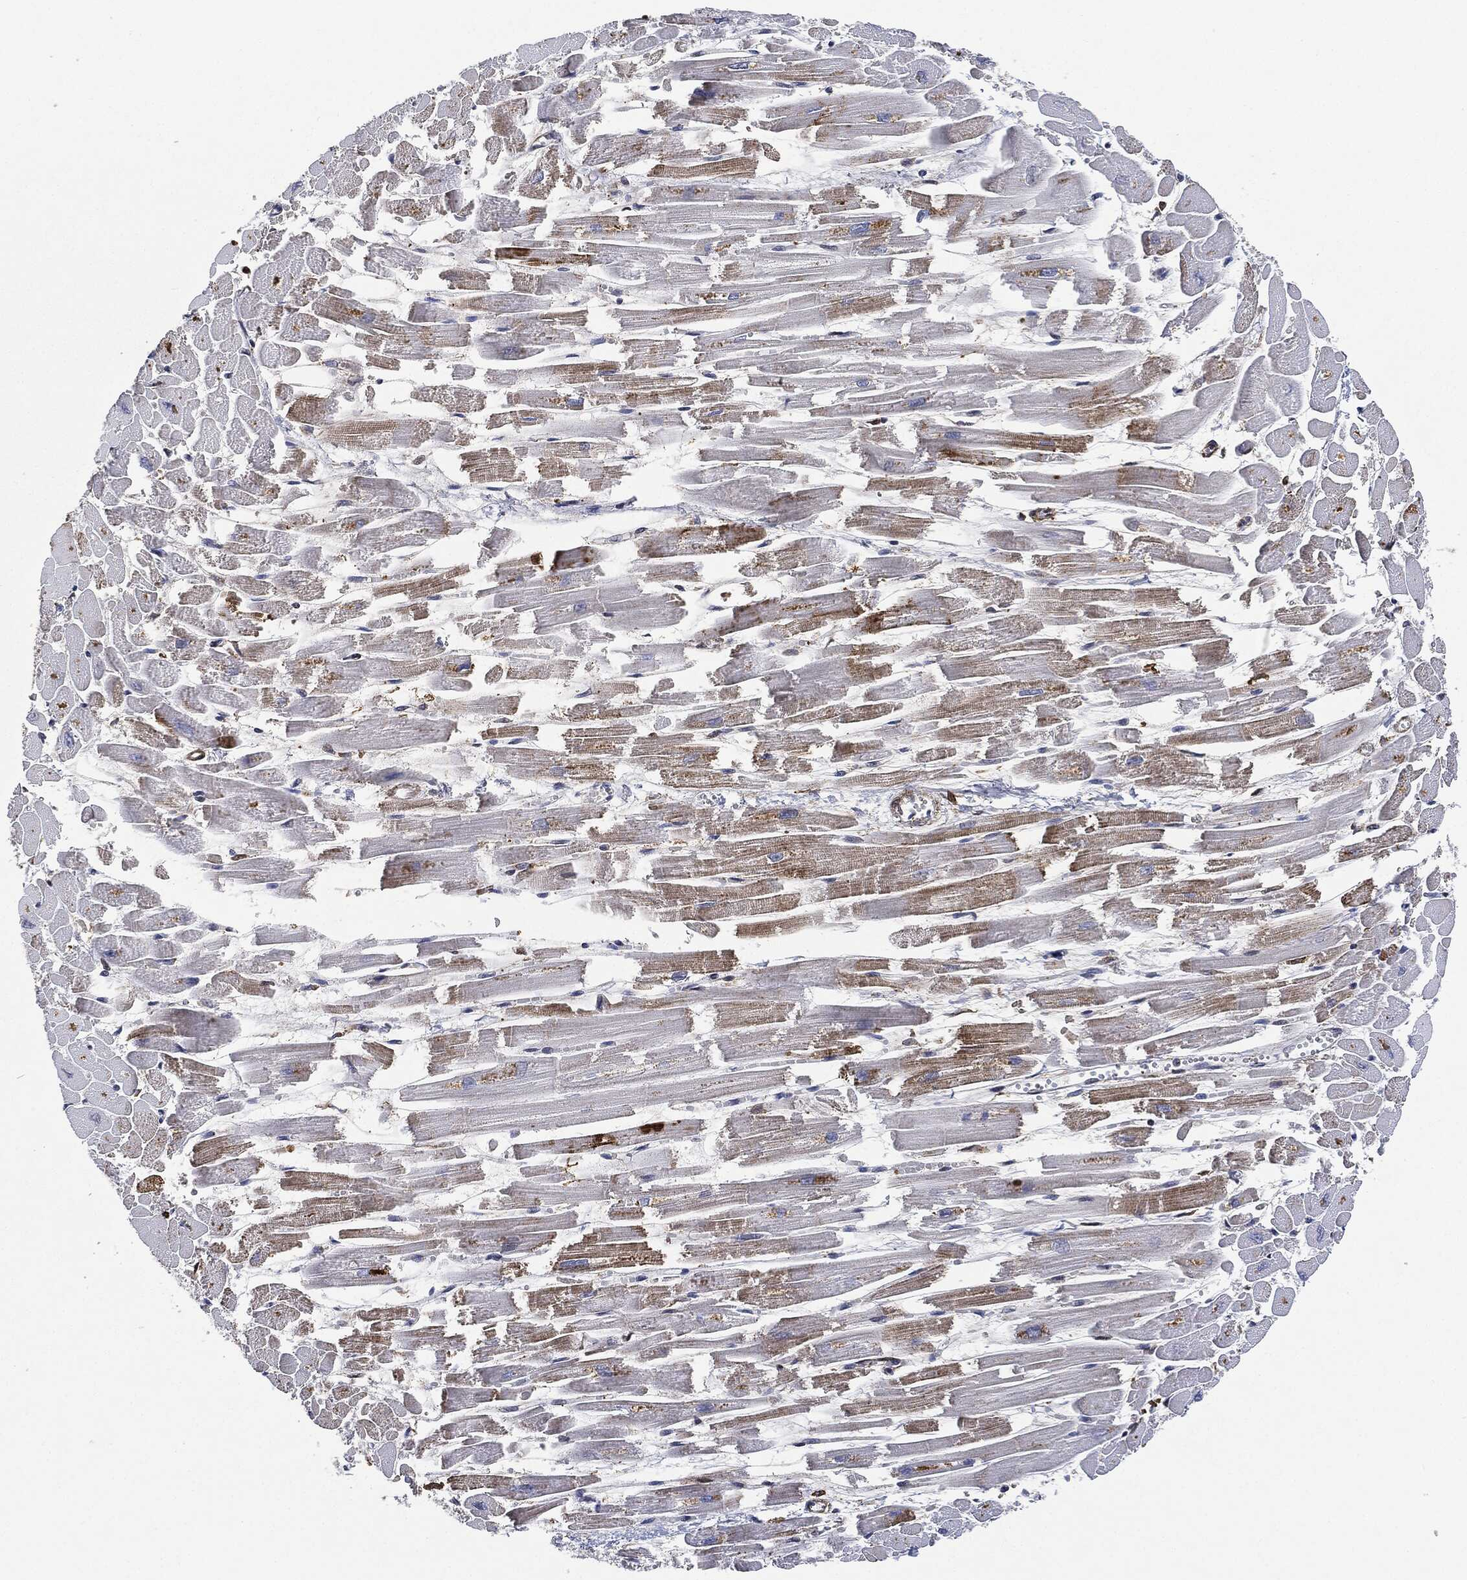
{"staining": {"intensity": "moderate", "quantity": "25%-75%", "location": "cytoplasmic/membranous"}, "tissue": "heart muscle", "cell_type": "Cardiomyocytes", "image_type": "normal", "snomed": [{"axis": "morphology", "description": "Normal tissue, NOS"}, {"axis": "topography", "description": "Heart"}], "caption": "IHC photomicrograph of benign heart muscle: human heart muscle stained using IHC shows medium levels of moderate protein expression localized specifically in the cytoplasmic/membranous of cardiomyocytes, appearing as a cytoplasmic/membranous brown color.", "gene": "NANOS3", "patient": {"sex": "female", "age": 52}}